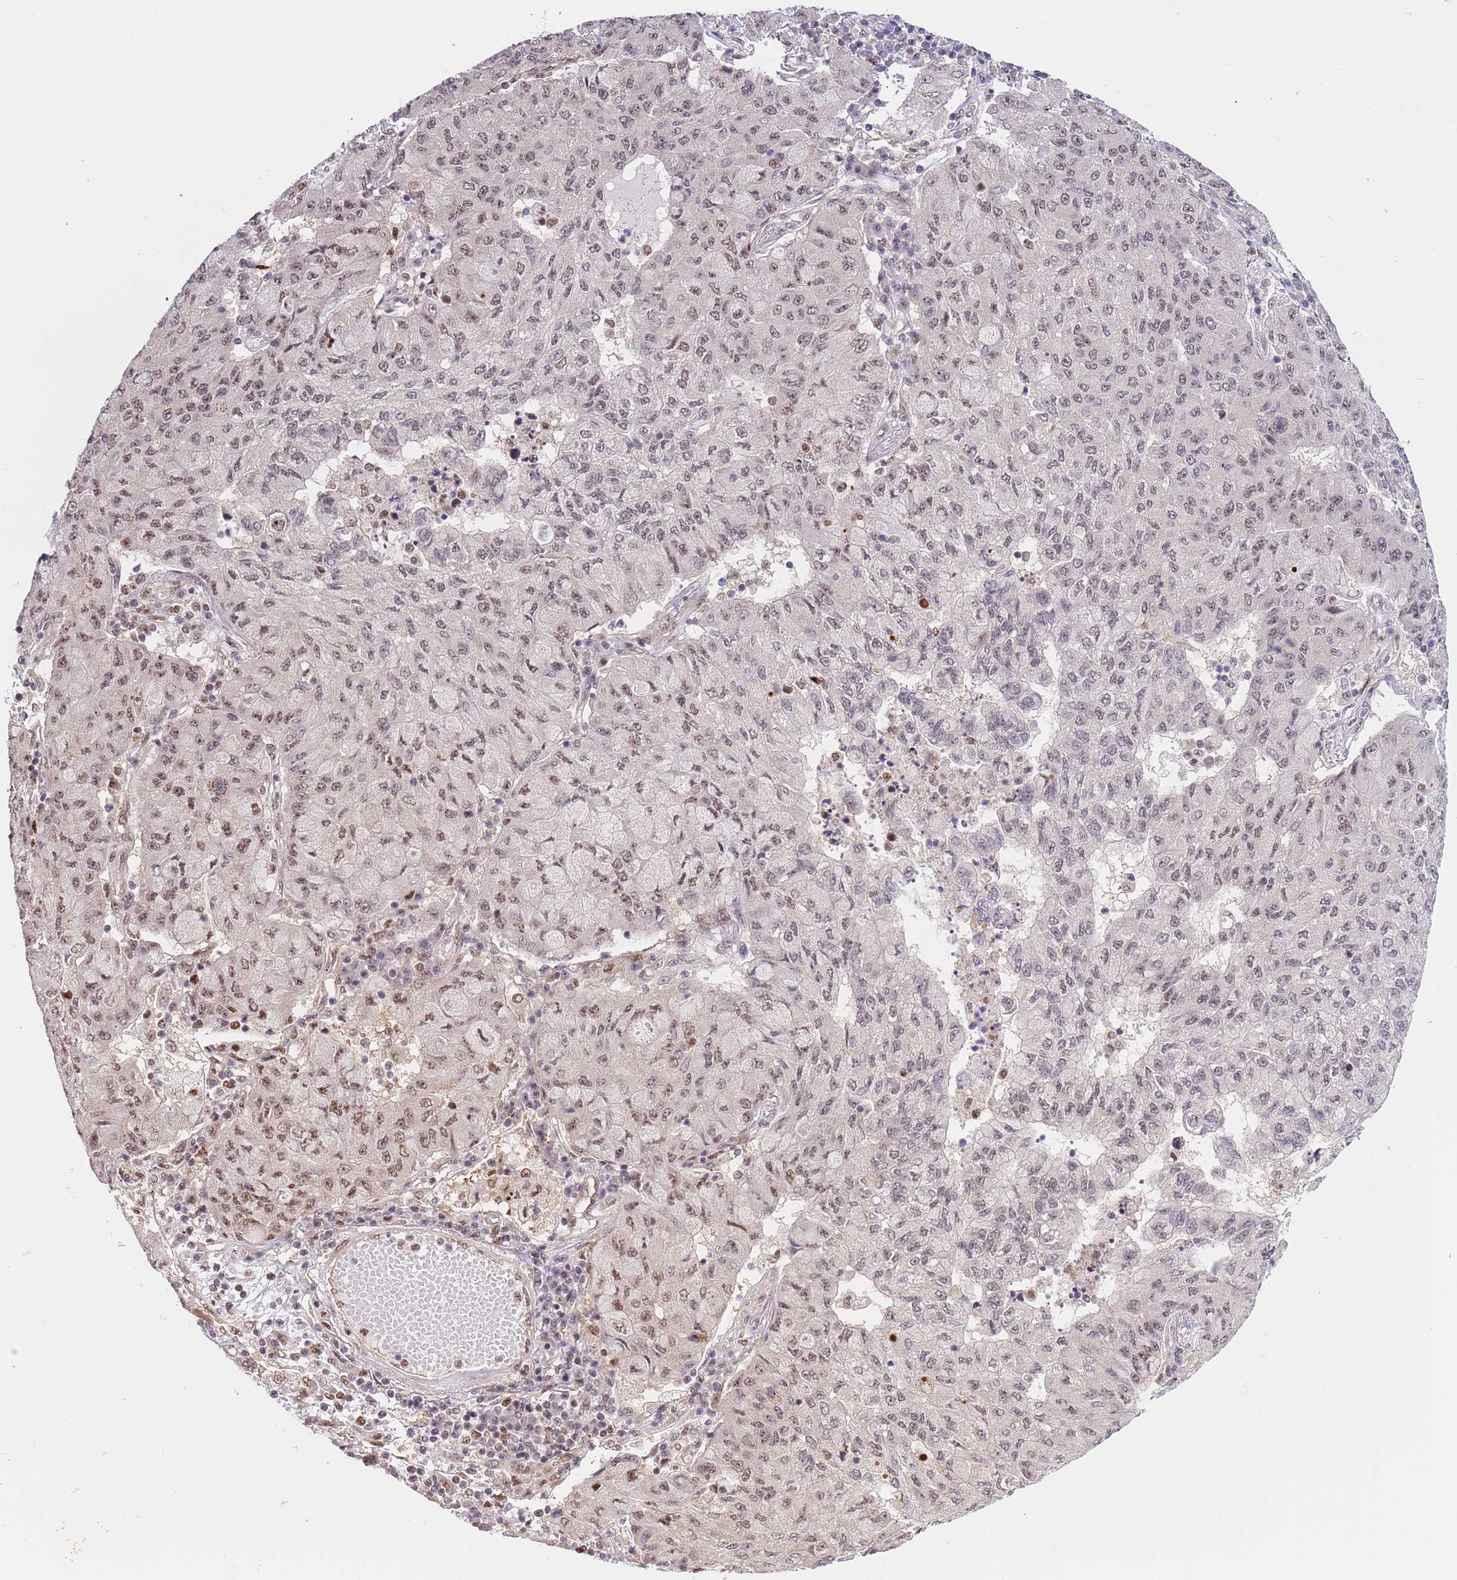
{"staining": {"intensity": "weak", "quantity": ">75%", "location": "nuclear"}, "tissue": "lung cancer", "cell_type": "Tumor cells", "image_type": "cancer", "snomed": [{"axis": "morphology", "description": "Squamous cell carcinoma, NOS"}, {"axis": "topography", "description": "Lung"}], "caption": "Immunohistochemistry (DAB) staining of lung squamous cell carcinoma displays weak nuclear protein staining in about >75% of tumor cells.", "gene": "PRPF6", "patient": {"sex": "male", "age": 74}}